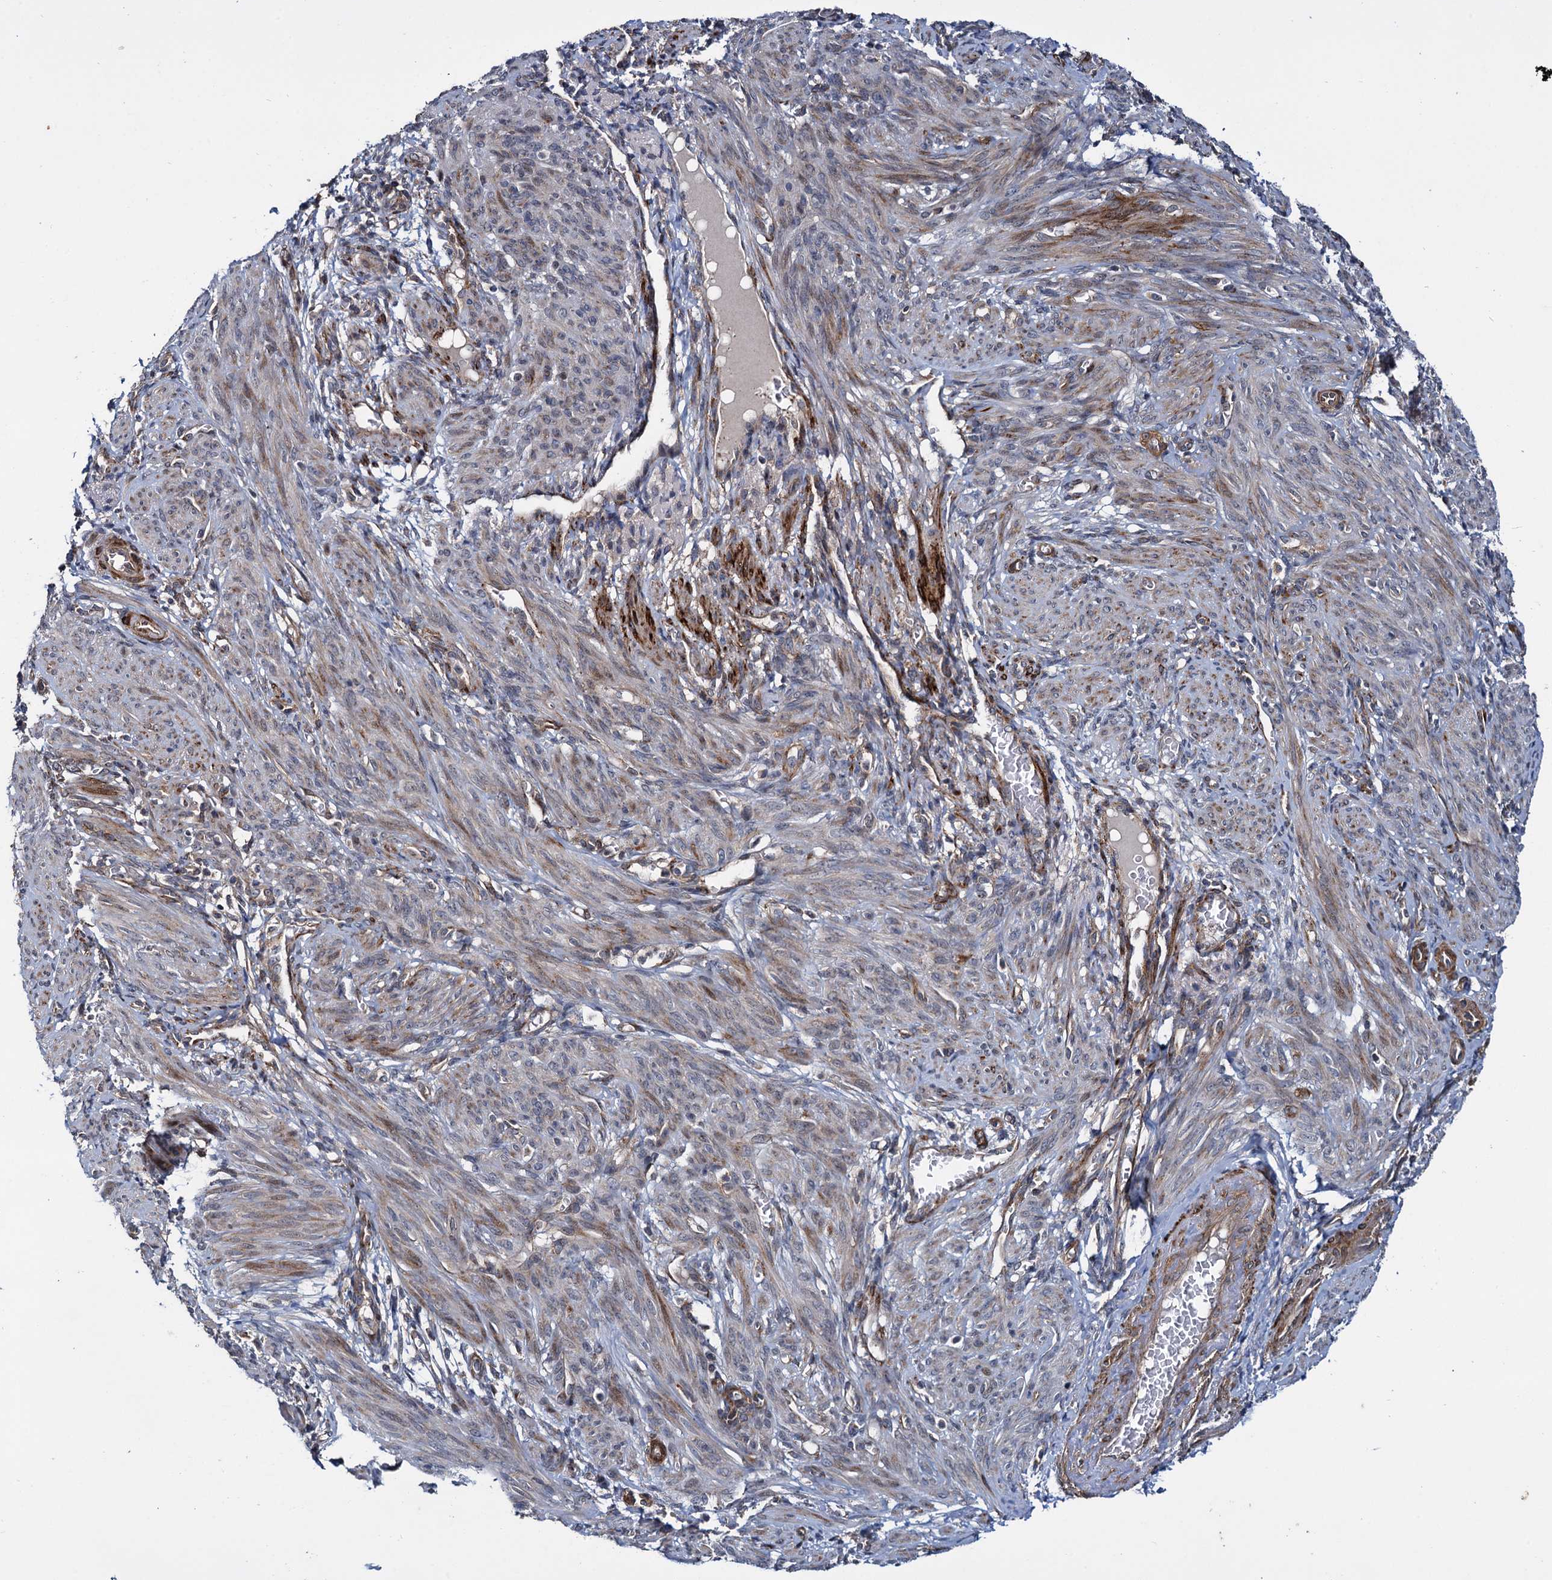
{"staining": {"intensity": "moderate", "quantity": "25%-75%", "location": "cytoplasmic/membranous"}, "tissue": "smooth muscle", "cell_type": "Smooth muscle cells", "image_type": "normal", "snomed": [{"axis": "morphology", "description": "Normal tissue, NOS"}, {"axis": "topography", "description": "Smooth muscle"}], "caption": "Smooth muscle stained with DAB (3,3'-diaminobenzidine) immunohistochemistry (IHC) displays medium levels of moderate cytoplasmic/membranous expression in approximately 25%-75% of smooth muscle cells.", "gene": "ARHGAP42", "patient": {"sex": "female", "age": 39}}